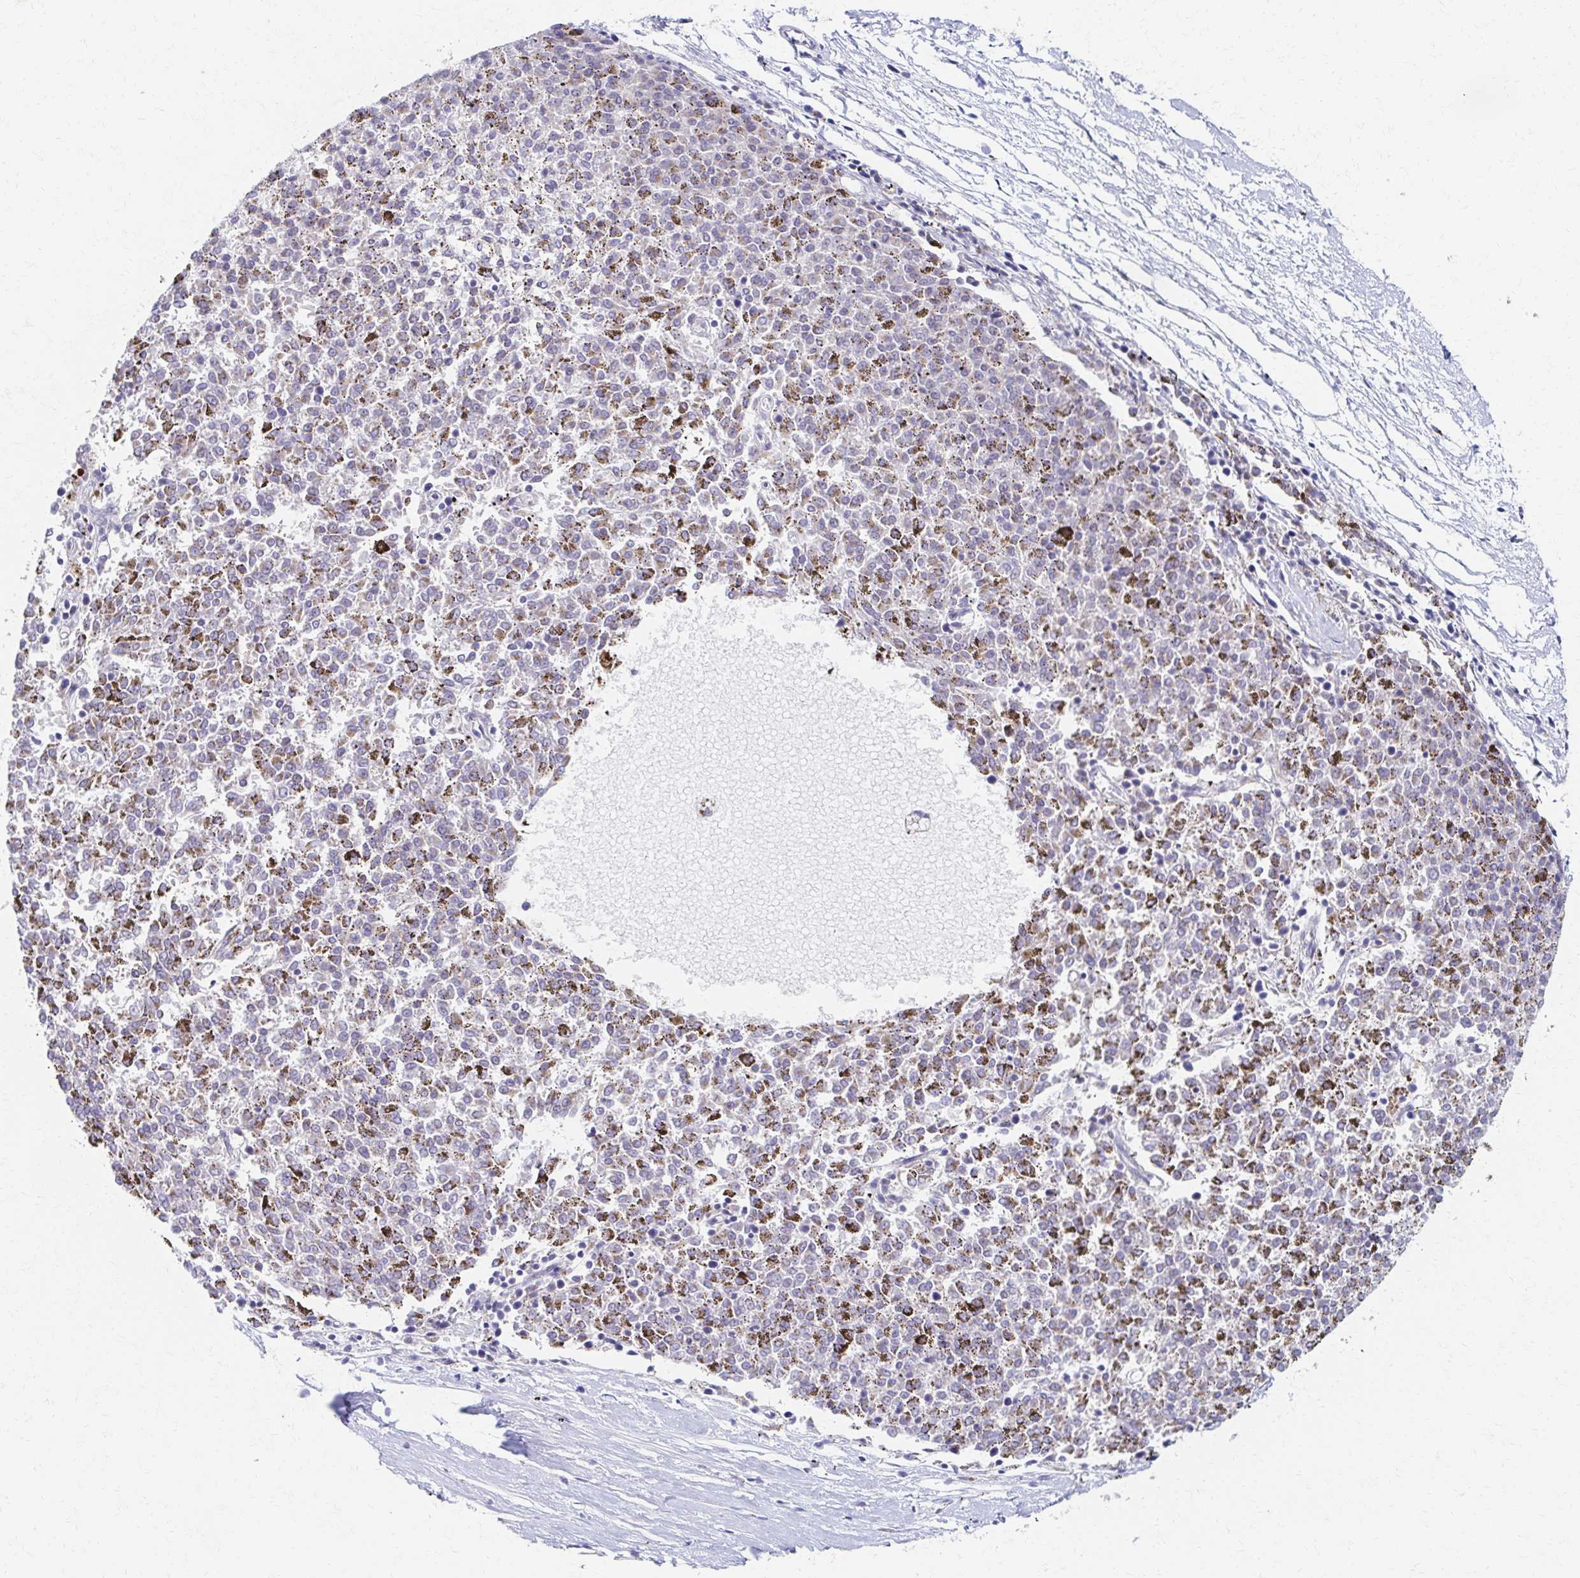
{"staining": {"intensity": "moderate", "quantity": "<25%", "location": "cytoplasmic/membranous"}, "tissue": "melanoma", "cell_type": "Tumor cells", "image_type": "cancer", "snomed": [{"axis": "morphology", "description": "Malignant melanoma, NOS"}, {"axis": "topography", "description": "Skin"}], "caption": "Immunohistochemical staining of melanoma reveals moderate cytoplasmic/membranous protein positivity in approximately <25% of tumor cells.", "gene": "TM9SF1", "patient": {"sex": "female", "age": 72}}